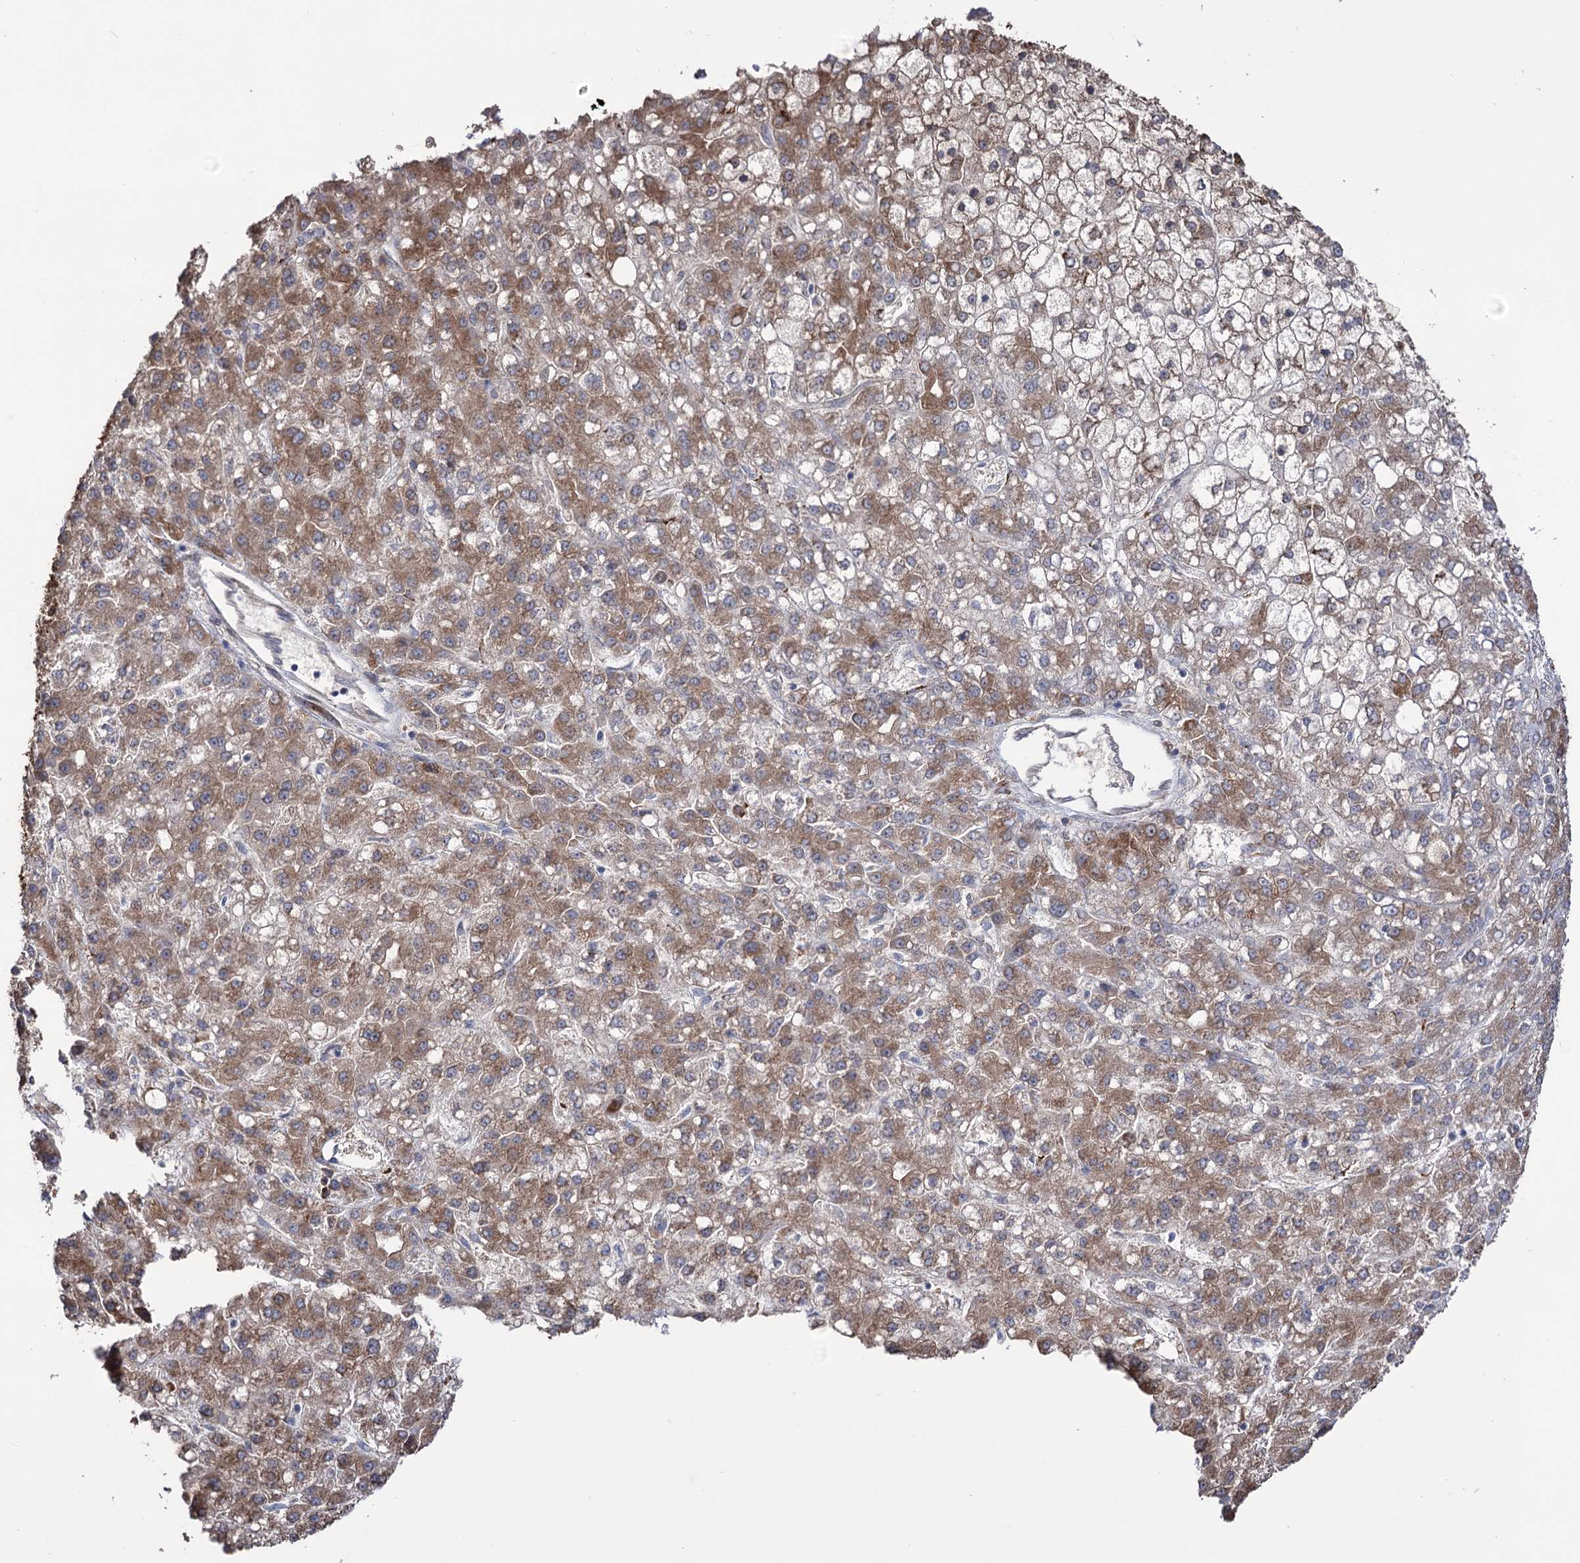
{"staining": {"intensity": "moderate", "quantity": ">75%", "location": "cytoplasmic/membranous"}, "tissue": "liver cancer", "cell_type": "Tumor cells", "image_type": "cancer", "snomed": [{"axis": "morphology", "description": "Carcinoma, Hepatocellular, NOS"}, {"axis": "topography", "description": "Liver"}], "caption": "Tumor cells demonstrate medium levels of moderate cytoplasmic/membranous expression in approximately >75% of cells in liver hepatocellular carcinoma.", "gene": "CDAN1", "patient": {"sex": "male", "age": 67}}